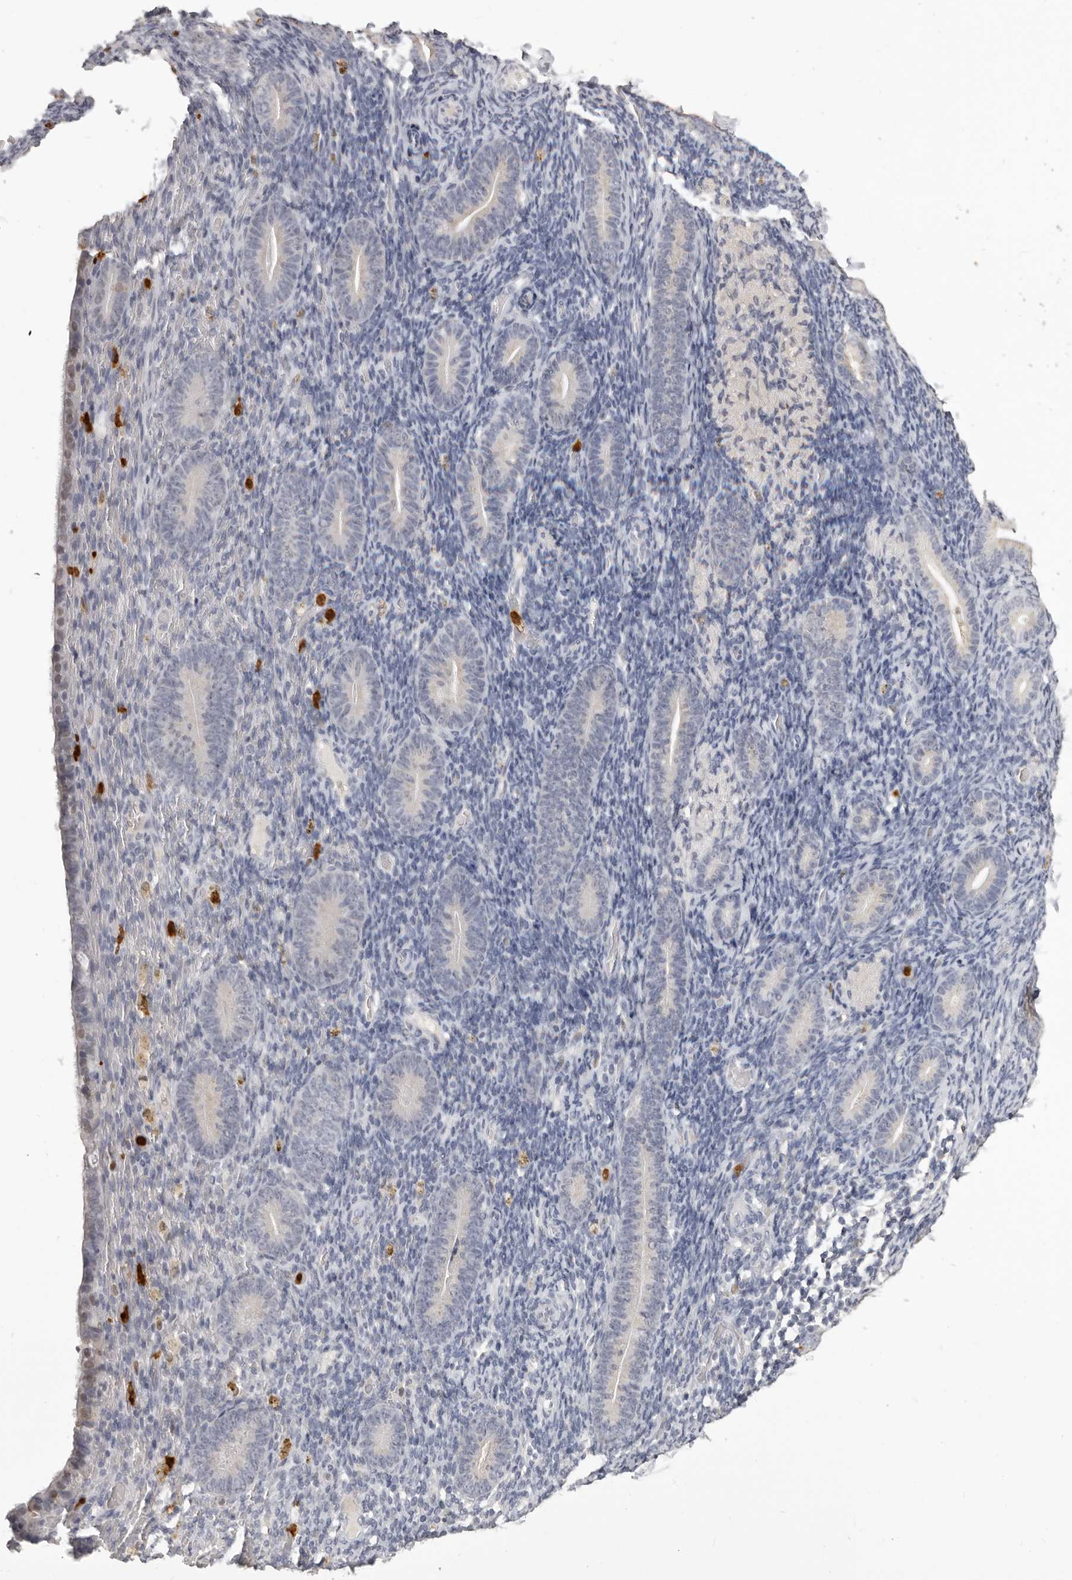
{"staining": {"intensity": "negative", "quantity": "none", "location": "none"}, "tissue": "endometrium", "cell_type": "Cells in endometrial stroma", "image_type": "normal", "snomed": [{"axis": "morphology", "description": "Normal tissue, NOS"}, {"axis": "topography", "description": "Endometrium"}], "caption": "Micrograph shows no protein staining in cells in endometrial stroma of benign endometrium.", "gene": "IL31", "patient": {"sex": "female", "age": 51}}